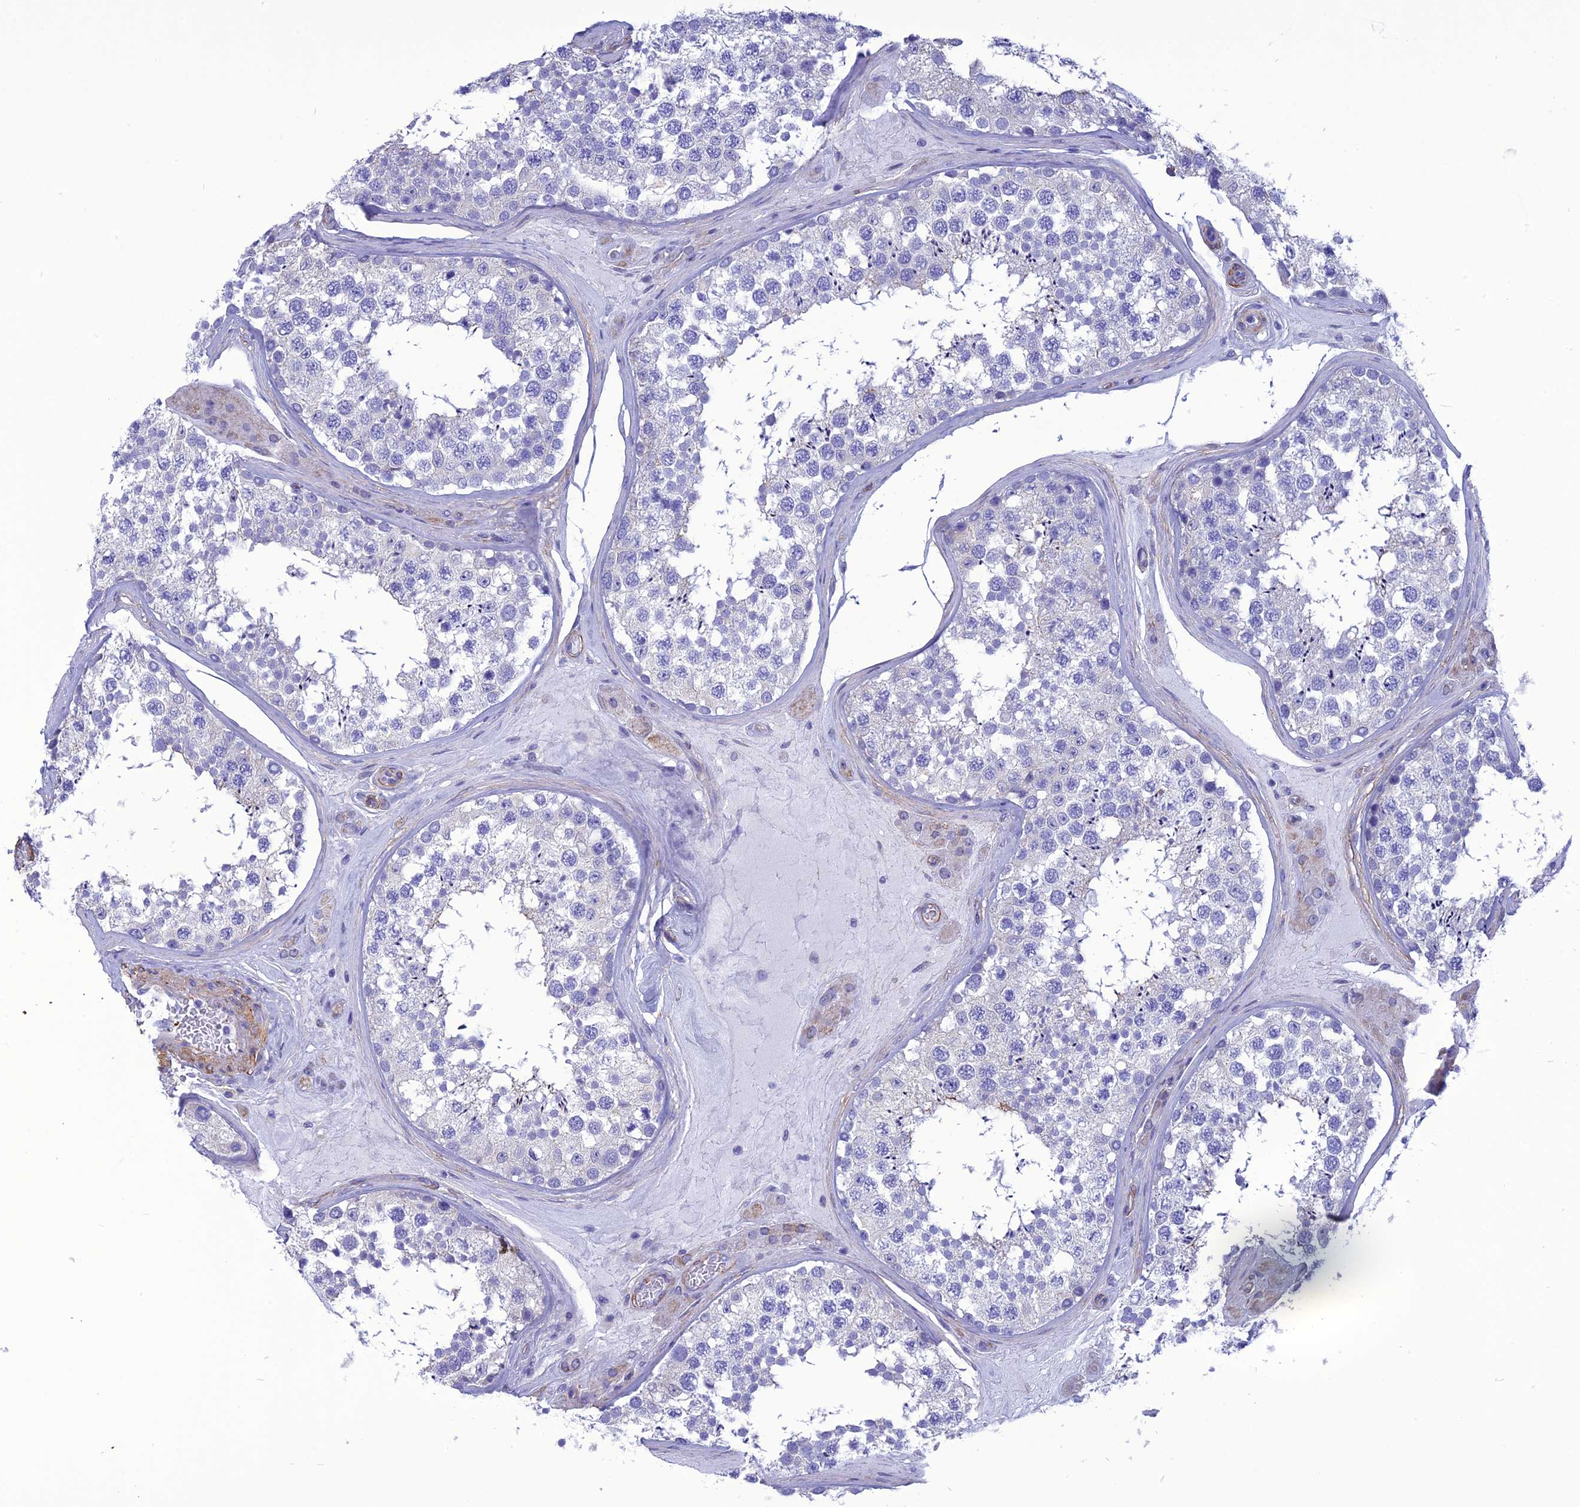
{"staining": {"intensity": "negative", "quantity": "none", "location": "none"}, "tissue": "testis", "cell_type": "Cells in seminiferous ducts", "image_type": "normal", "snomed": [{"axis": "morphology", "description": "Normal tissue, NOS"}, {"axis": "topography", "description": "Testis"}], "caption": "Immunohistochemistry (IHC) photomicrograph of benign testis: human testis stained with DAB (3,3'-diaminobenzidine) shows no significant protein expression in cells in seminiferous ducts.", "gene": "NKD1", "patient": {"sex": "male", "age": 46}}